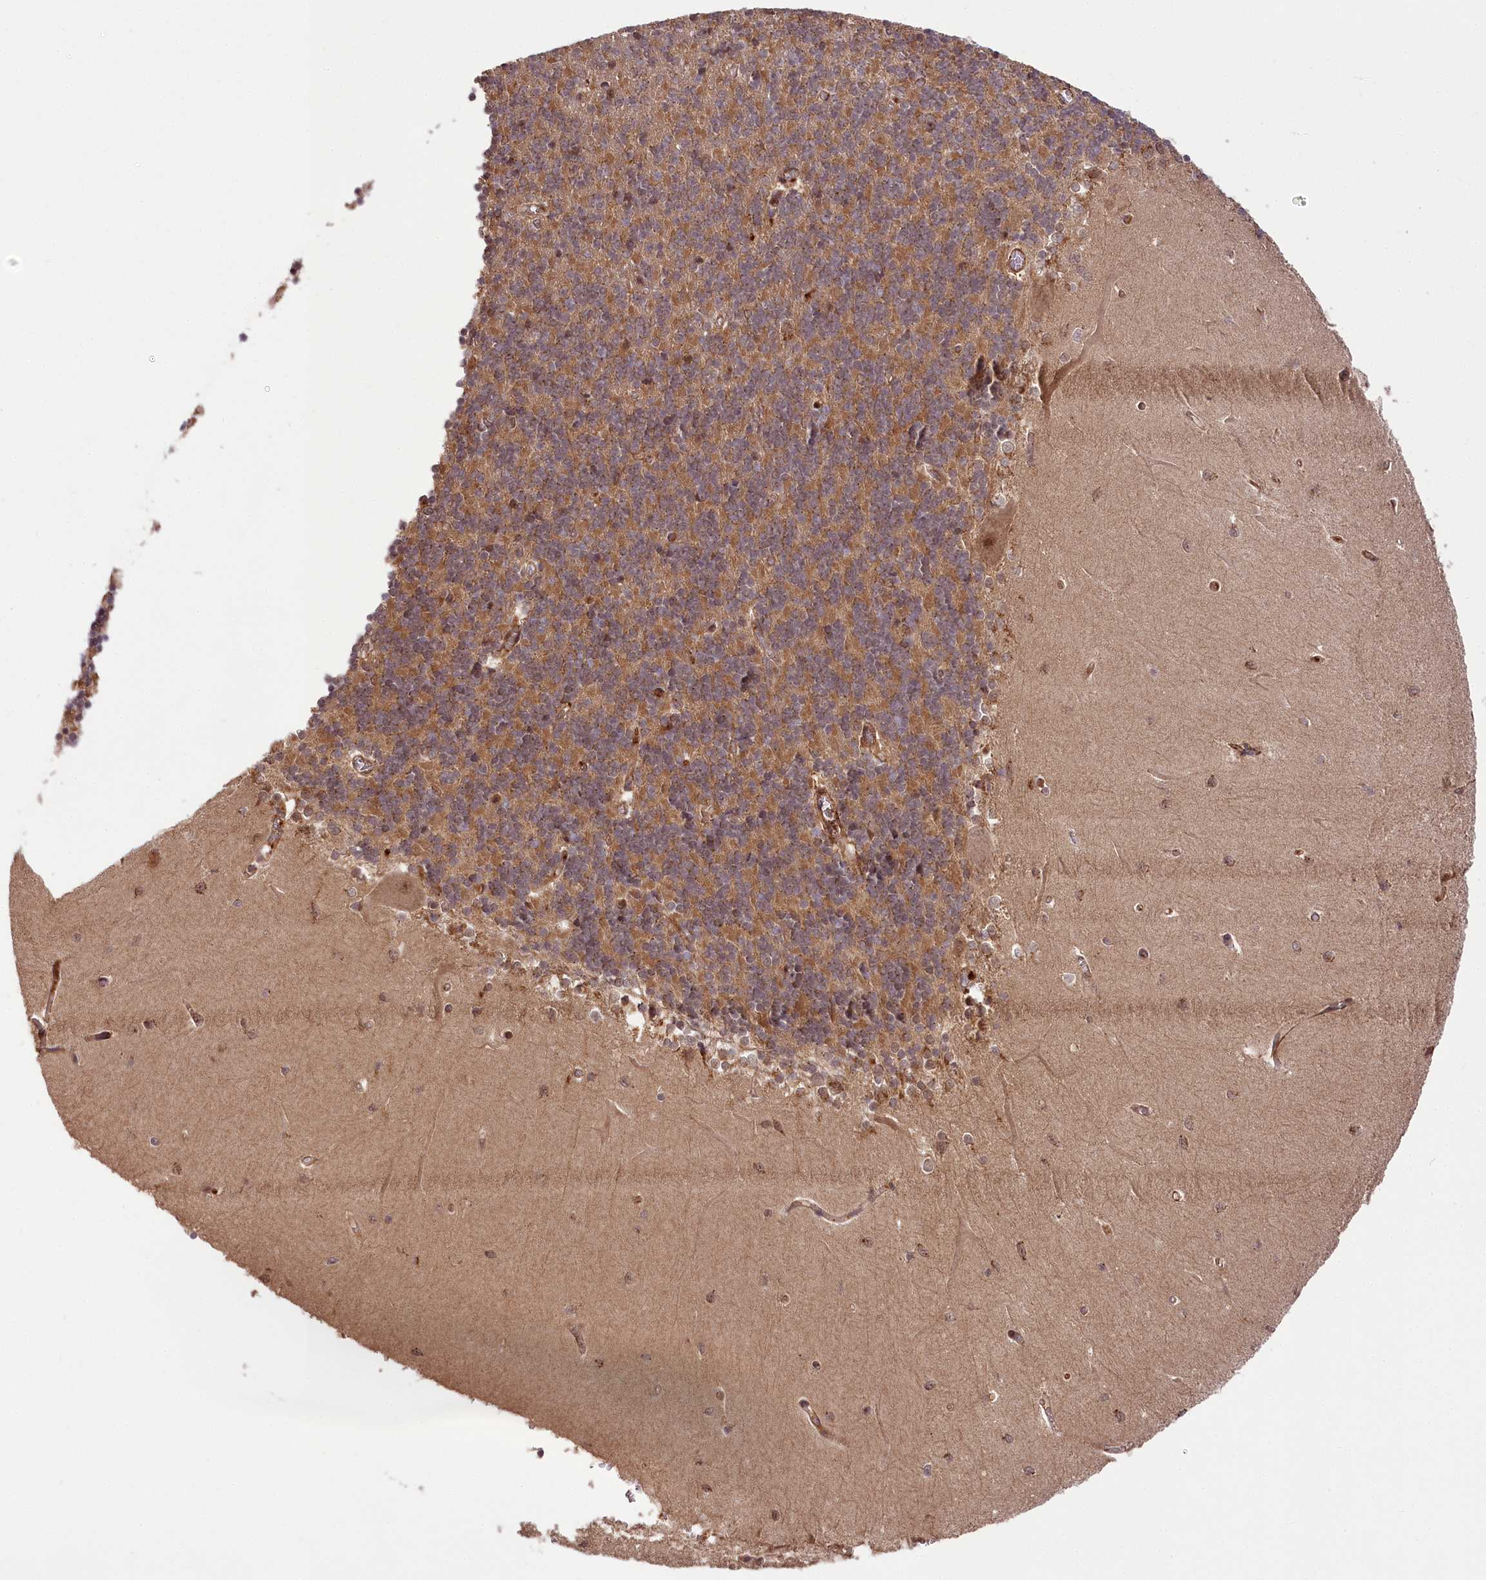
{"staining": {"intensity": "moderate", "quantity": ">75%", "location": "cytoplasmic/membranous"}, "tissue": "cerebellum", "cell_type": "Cells in granular layer", "image_type": "normal", "snomed": [{"axis": "morphology", "description": "Normal tissue, NOS"}, {"axis": "topography", "description": "Cerebellum"}], "caption": "The micrograph displays a brown stain indicating the presence of a protein in the cytoplasmic/membranous of cells in granular layer in cerebellum.", "gene": "CARD19", "patient": {"sex": "male", "age": 37}}